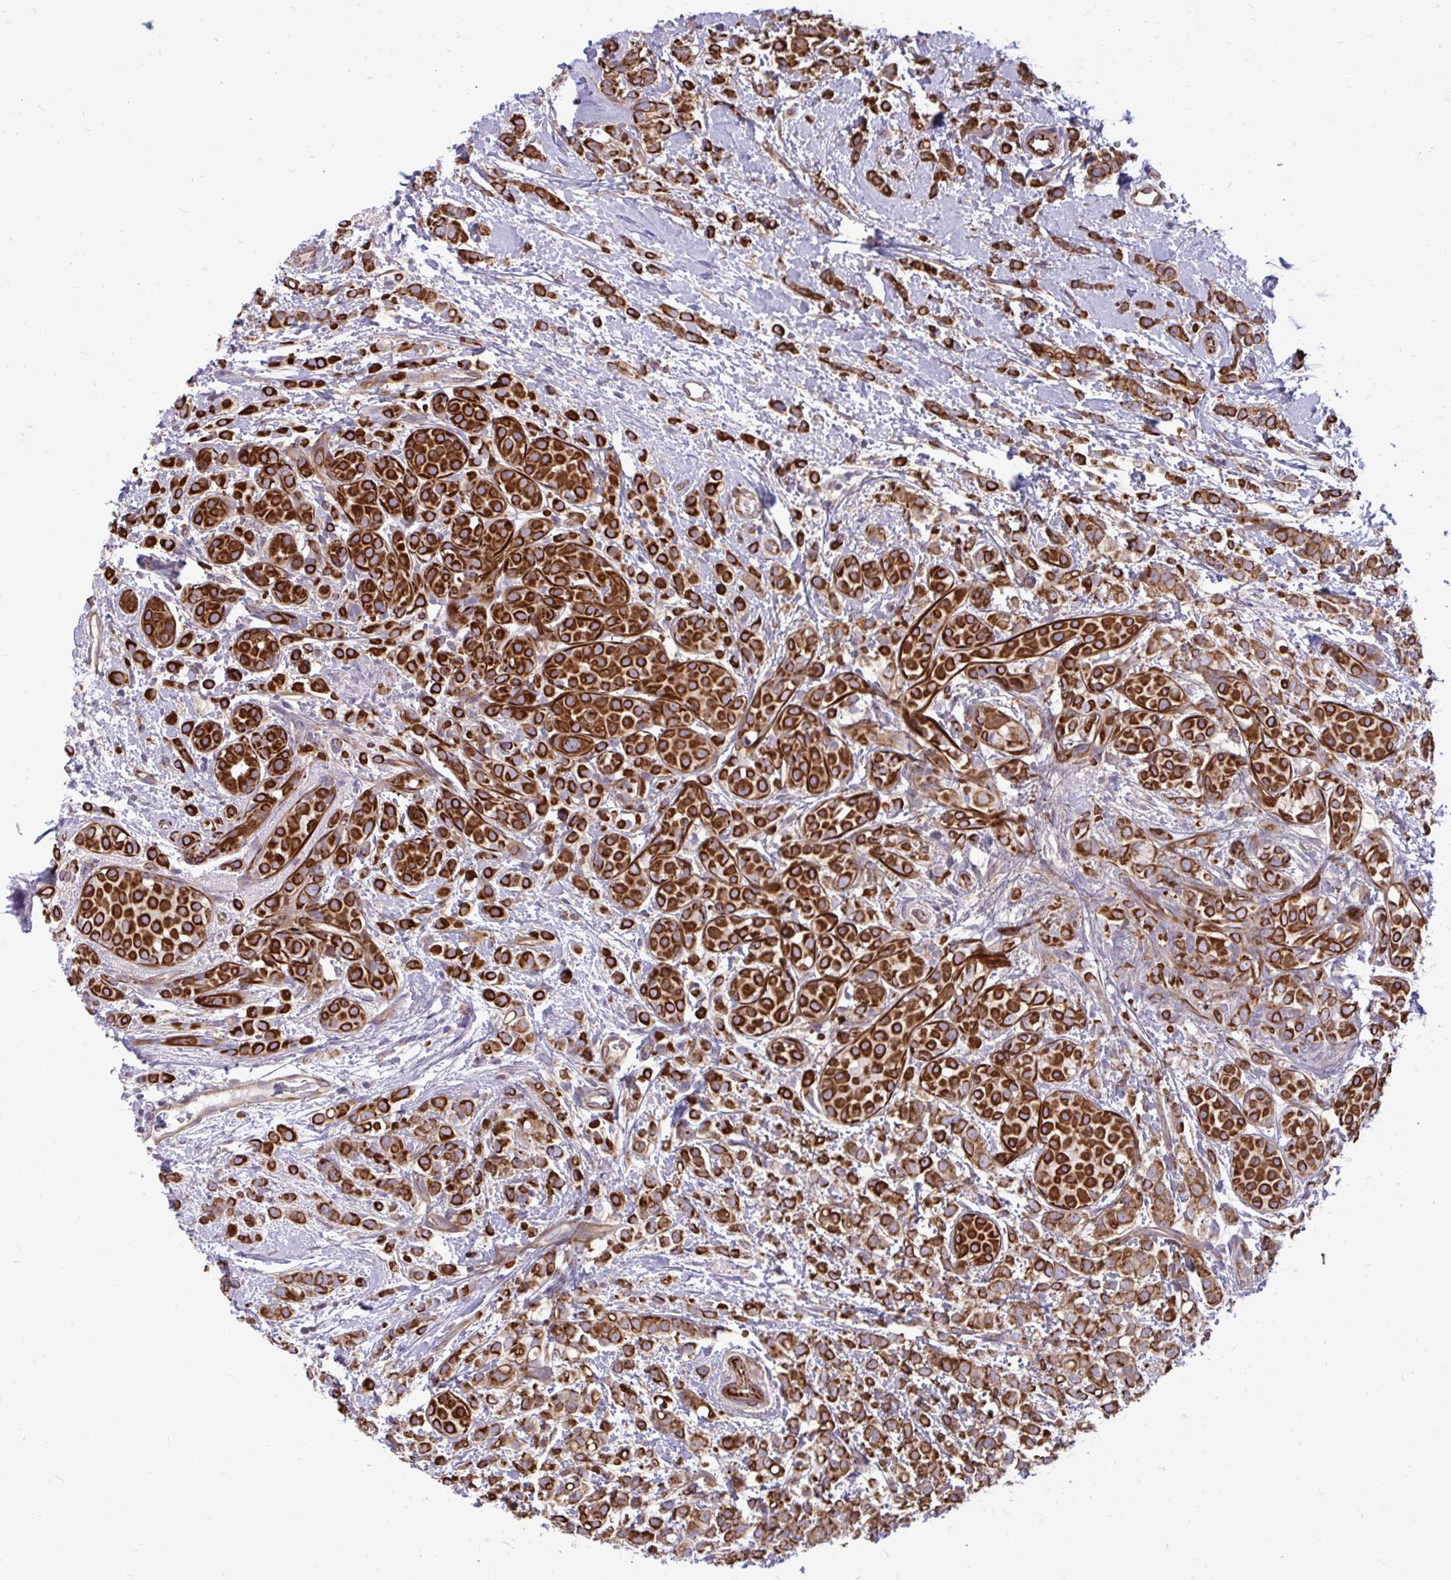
{"staining": {"intensity": "strong", "quantity": ">75%", "location": "cytoplasmic/membranous"}, "tissue": "breast cancer", "cell_type": "Tumor cells", "image_type": "cancer", "snomed": [{"axis": "morphology", "description": "Lobular carcinoma"}, {"axis": "topography", "description": "Breast"}], "caption": "Protein expression analysis of human breast cancer reveals strong cytoplasmic/membranous positivity in about >75% of tumor cells. (brown staining indicates protein expression, while blue staining denotes nuclei).", "gene": "FAP", "patient": {"sex": "female", "age": 68}}